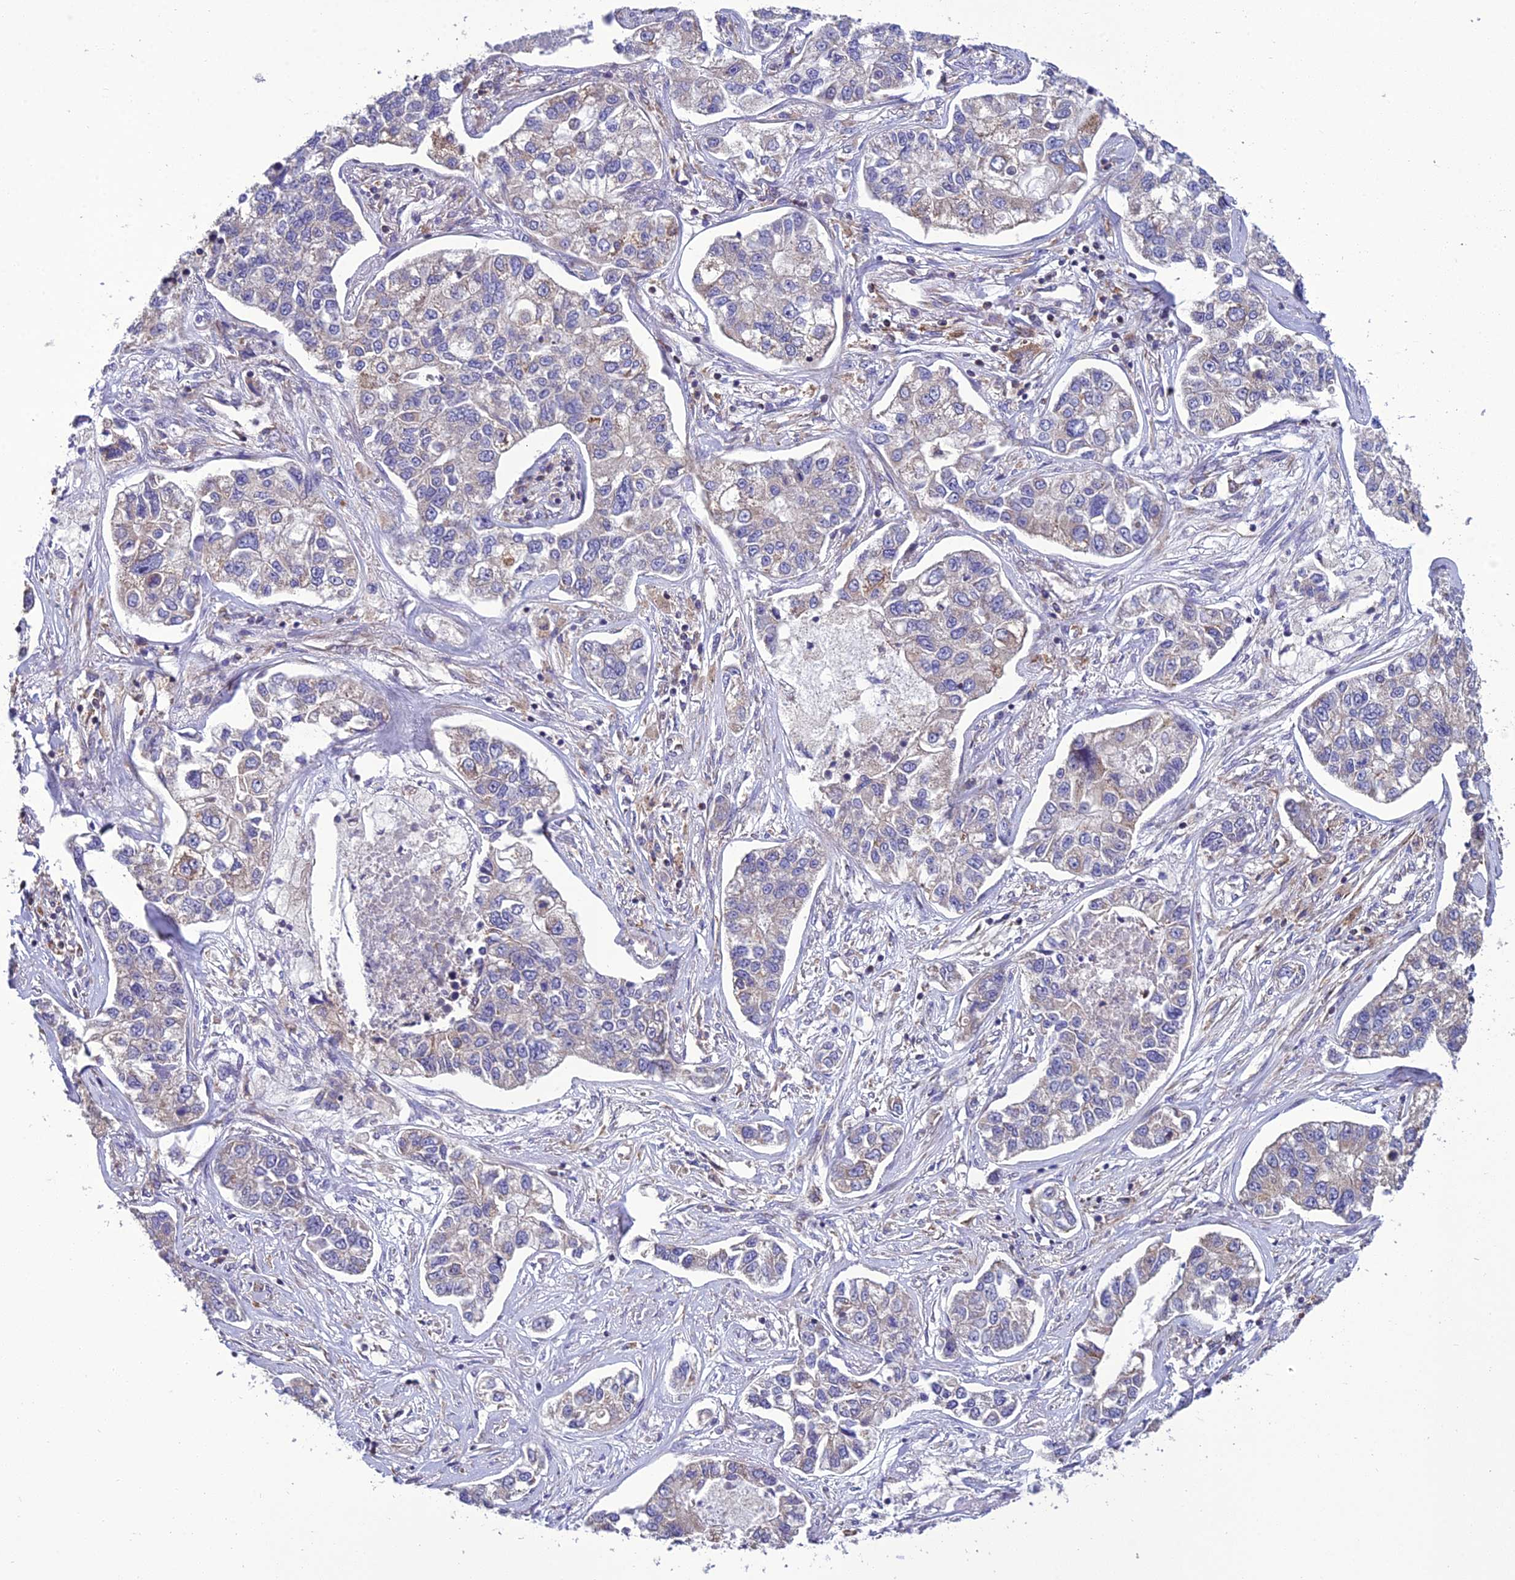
{"staining": {"intensity": "weak", "quantity": "<25%", "location": "cytoplasmic/membranous"}, "tissue": "lung cancer", "cell_type": "Tumor cells", "image_type": "cancer", "snomed": [{"axis": "morphology", "description": "Adenocarcinoma, NOS"}, {"axis": "topography", "description": "Lung"}], "caption": "Immunohistochemistry photomicrograph of neoplastic tissue: human lung cancer (adenocarcinoma) stained with DAB (3,3'-diaminobenzidine) displays no significant protein positivity in tumor cells. The staining is performed using DAB brown chromogen with nuclei counter-stained in using hematoxylin.", "gene": "GIMAP1", "patient": {"sex": "male", "age": 49}}